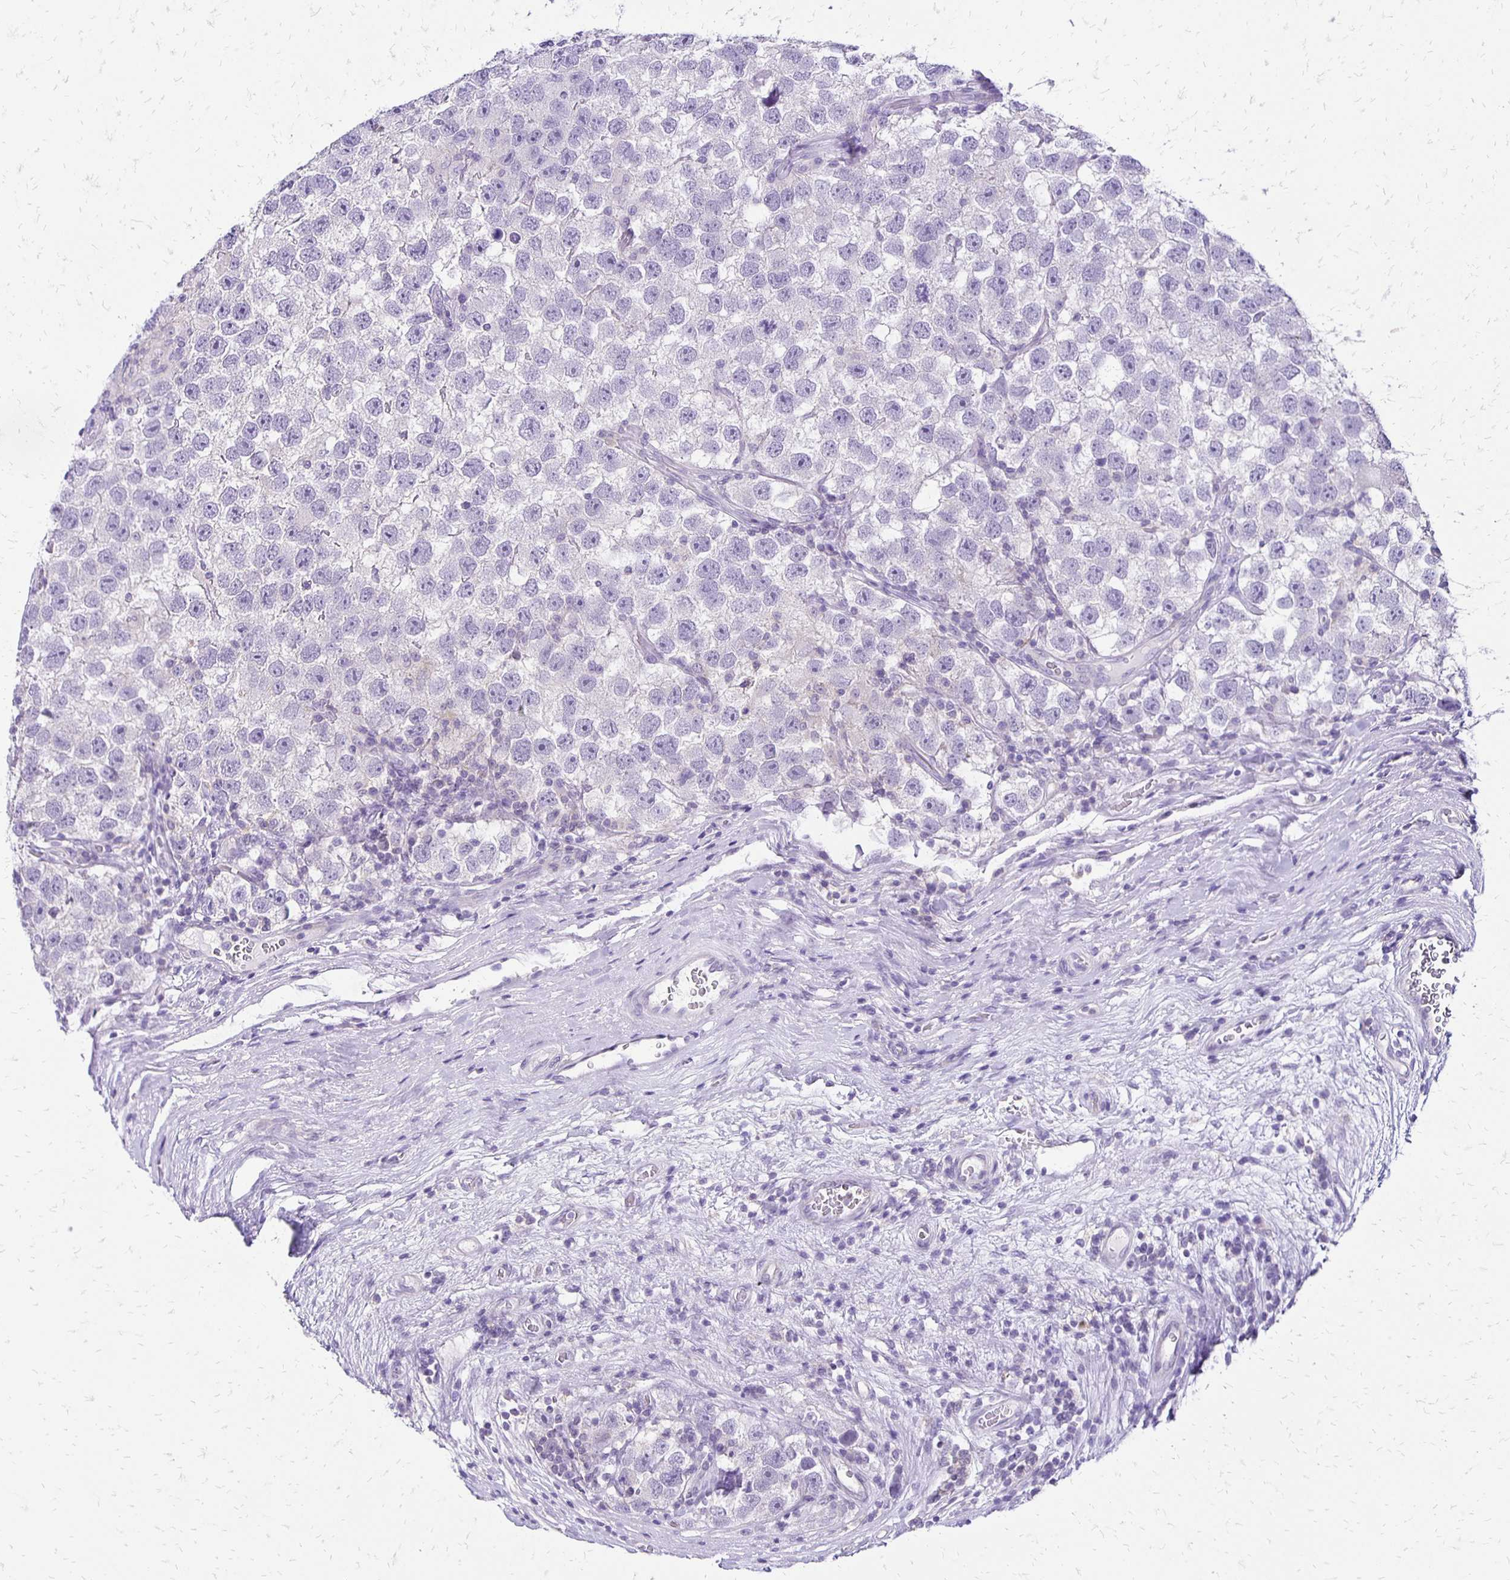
{"staining": {"intensity": "negative", "quantity": "none", "location": "none"}, "tissue": "testis cancer", "cell_type": "Tumor cells", "image_type": "cancer", "snomed": [{"axis": "morphology", "description": "Seminoma, NOS"}, {"axis": "topography", "description": "Testis"}], "caption": "High magnification brightfield microscopy of seminoma (testis) stained with DAB (3,3'-diaminobenzidine) (brown) and counterstained with hematoxylin (blue): tumor cells show no significant positivity.", "gene": "ANKRD45", "patient": {"sex": "male", "age": 26}}